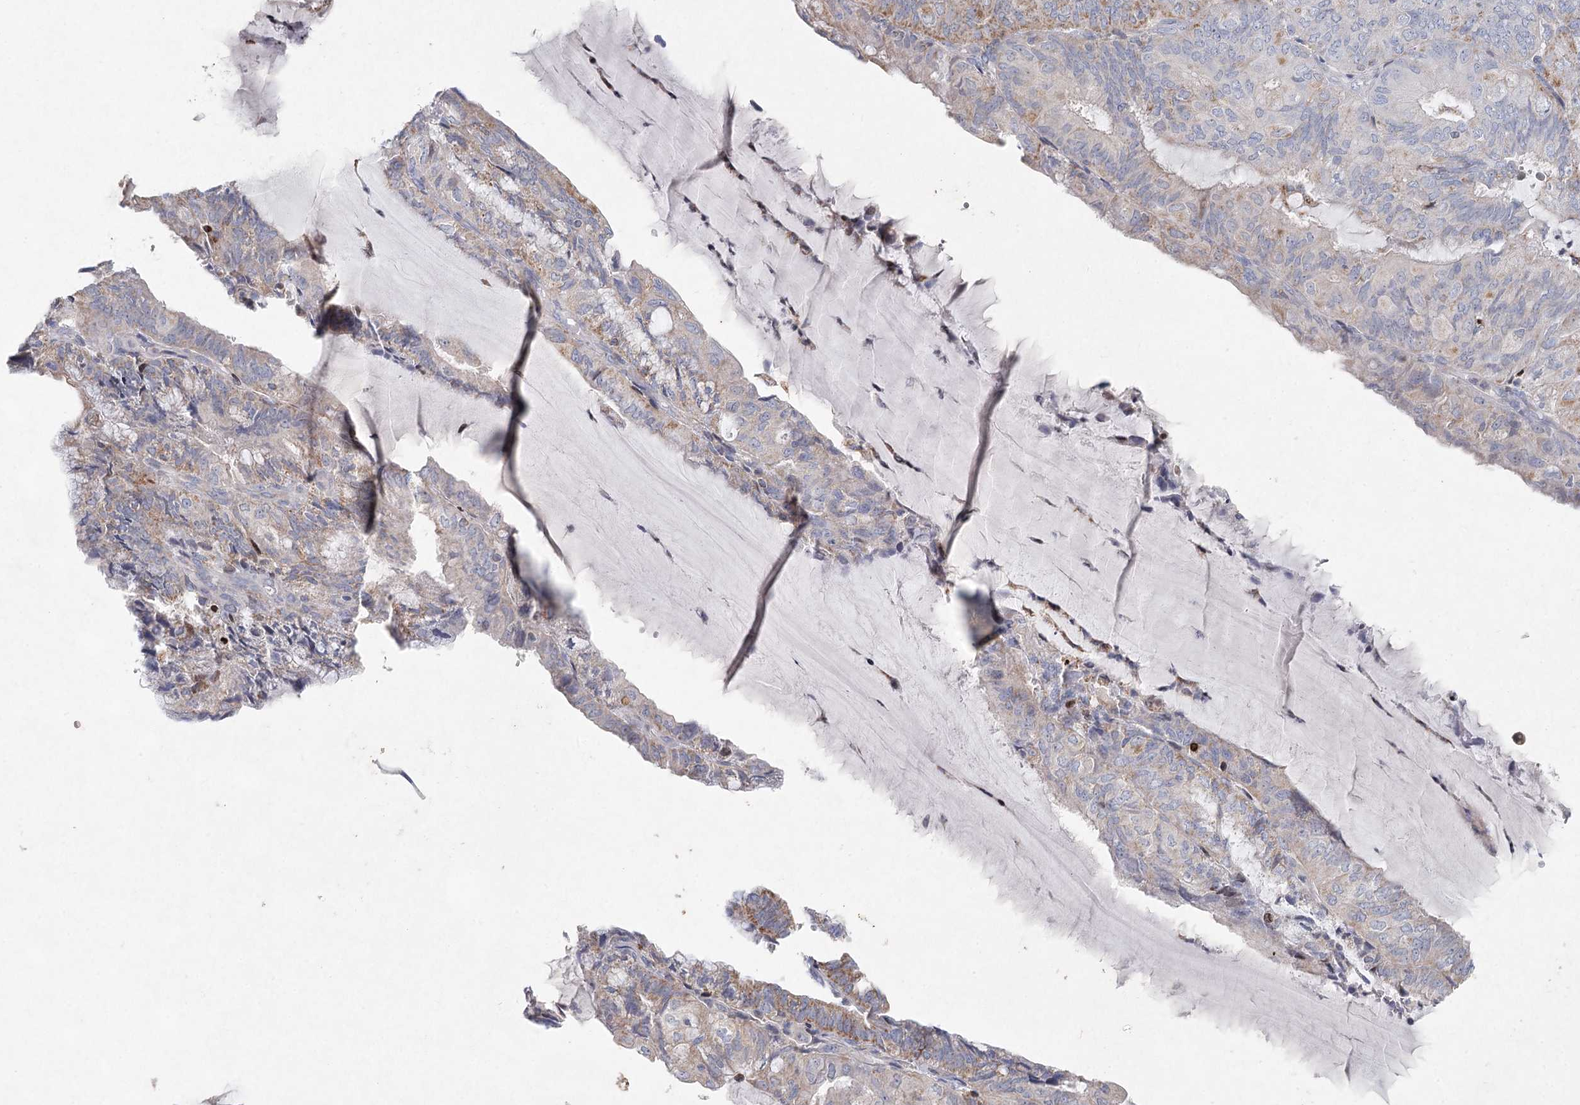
{"staining": {"intensity": "moderate", "quantity": "<25%", "location": "cytoplasmic/membranous"}, "tissue": "endometrial cancer", "cell_type": "Tumor cells", "image_type": "cancer", "snomed": [{"axis": "morphology", "description": "Adenocarcinoma, NOS"}, {"axis": "topography", "description": "Endometrium"}], "caption": "Adenocarcinoma (endometrial) tissue demonstrates moderate cytoplasmic/membranous expression in approximately <25% of tumor cells", "gene": "XPO6", "patient": {"sex": "female", "age": 81}}